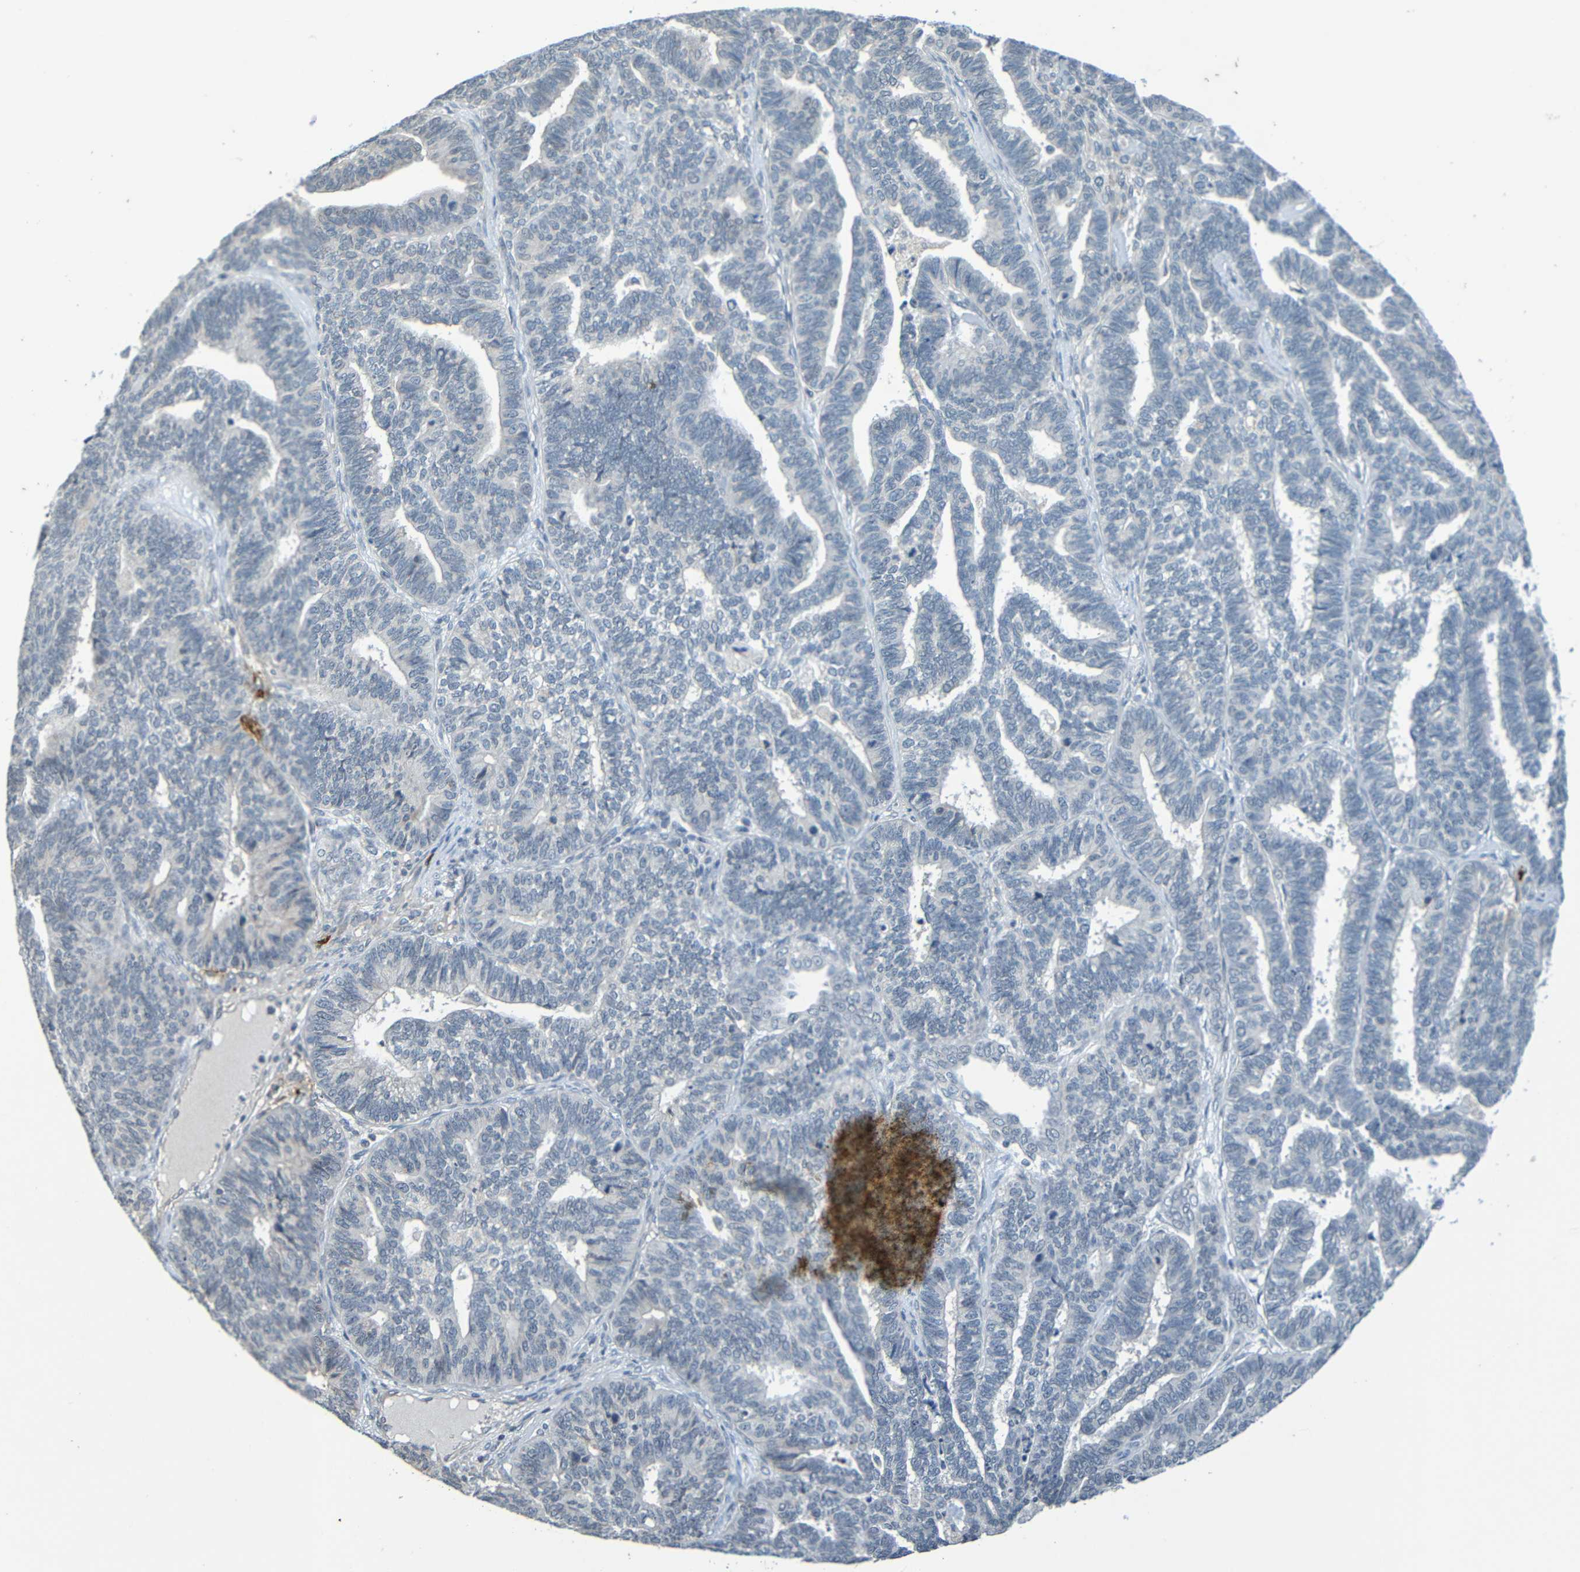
{"staining": {"intensity": "negative", "quantity": "none", "location": "none"}, "tissue": "endometrial cancer", "cell_type": "Tumor cells", "image_type": "cancer", "snomed": [{"axis": "morphology", "description": "Adenocarcinoma, NOS"}, {"axis": "topography", "description": "Endometrium"}], "caption": "Tumor cells are negative for protein expression in human endometrial adenocarcinoma.", "gene": "C3AR1", "patient": {"sex": "female", "age": 70}}